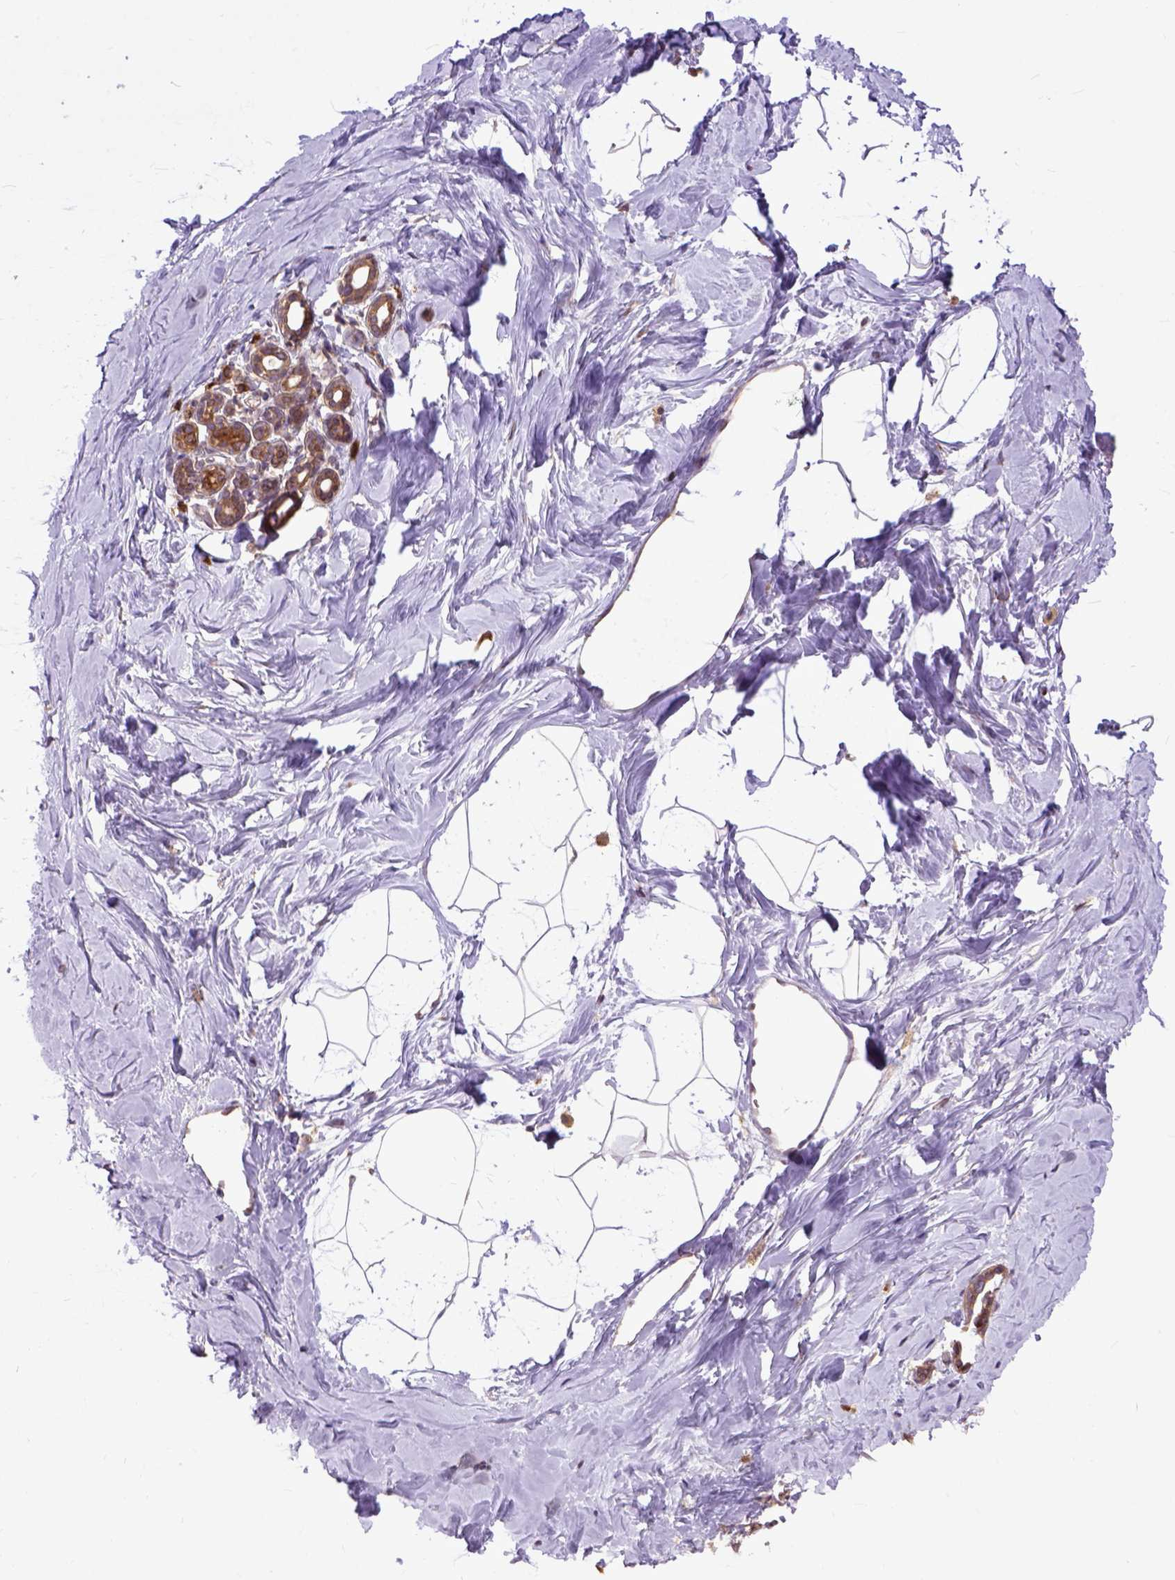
{"staining": {"intensity": "weak", "quantity": "25%-75%", "location": "cytoplasmic/membranous"}, "tissue": "breast", "cell_type": "Adipocytes", "image_type": "normal", "snomed": [{"axis": "morphology", "description": "Normal tissue, NOS"}, {"axis": "topography", "description": "Breast"}], "caption": "Adipocytes display low levels of weak cytoplasmic/membranous staining in about 25%-75% of cells in benign breast.", "gene": "ARL1", "patient": {"sex": "female", "age": 32}}